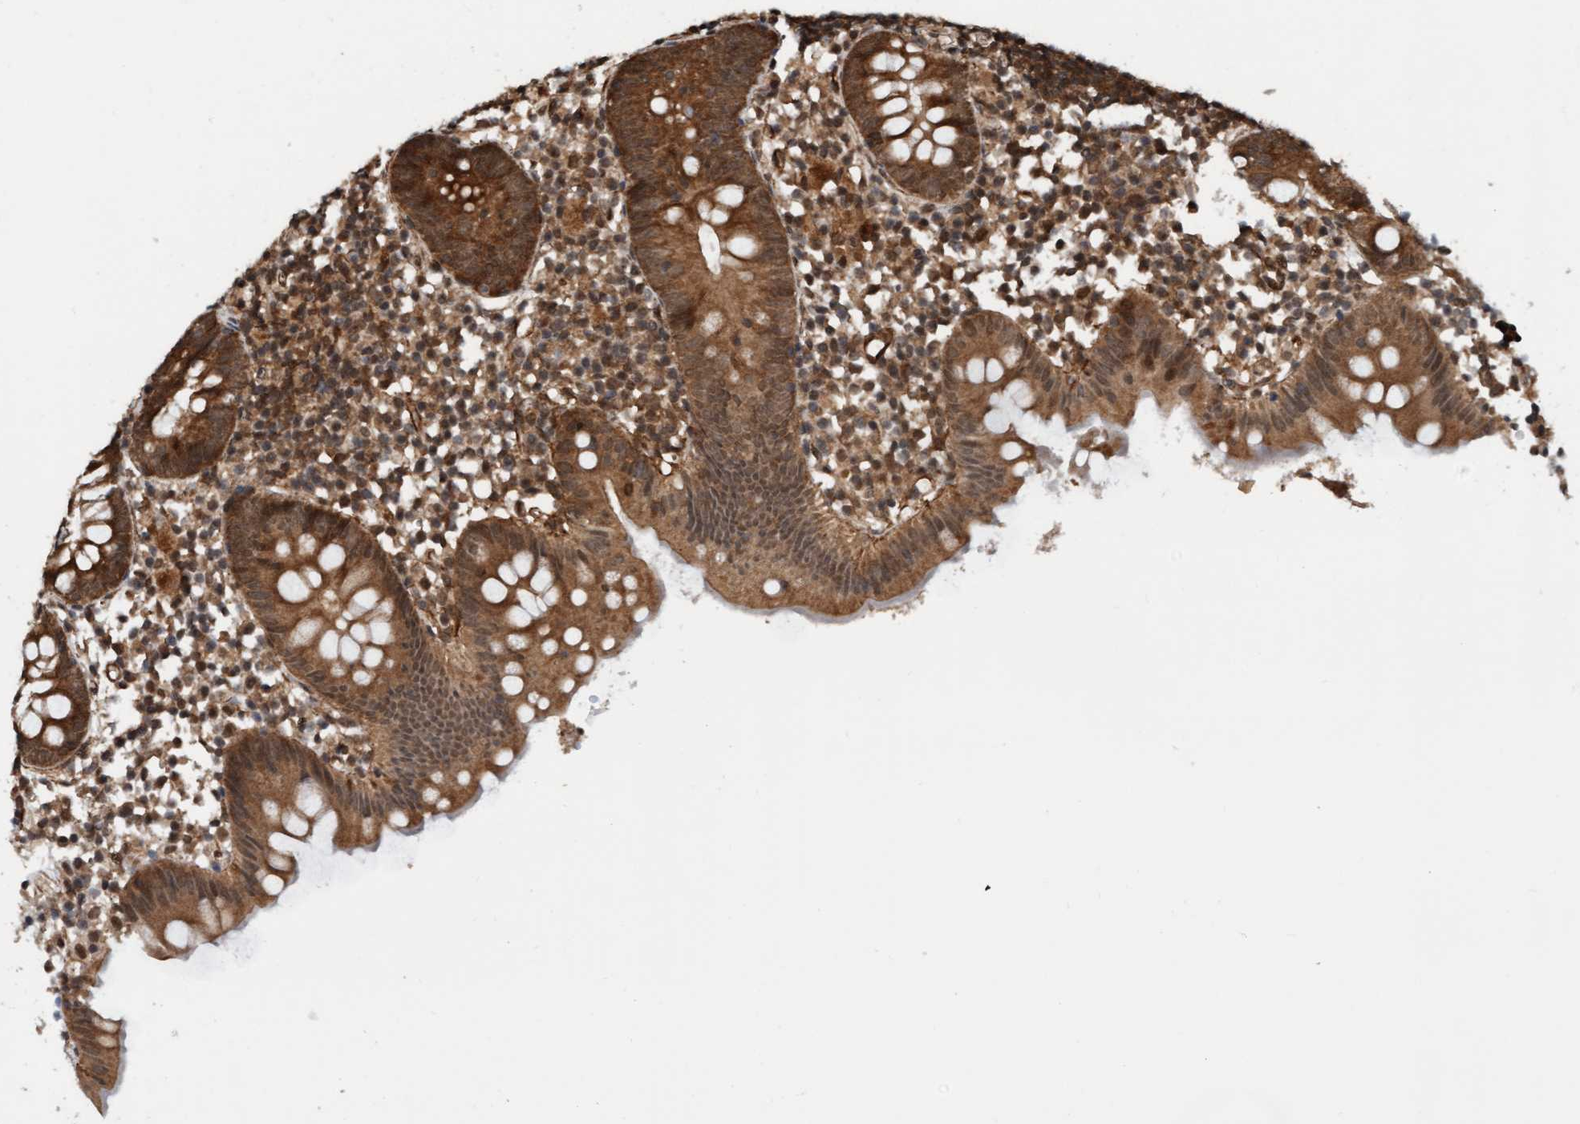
{"staining": {"intensity": "moderate", "quantity": ">75%", "location": "cytoplasmic/membranous,nuclear"}, "tissue": "appendix", "cell_type": "Glandular cells", "image_type": "normal", "snomed": [{"axis": "morphology", "description": "Normal tissue, NOS"}, {"axis": "topography", "description": "Appendix"}], "caption": "Approximately >75% of glandular cells in benign appendix show moderate cytoplasmic/membranous,nuclear protein staining as visualized by brown immunohistochemical staining.", "gene": "STXBP4", "patient": {"sex": "female", "age": 20}}